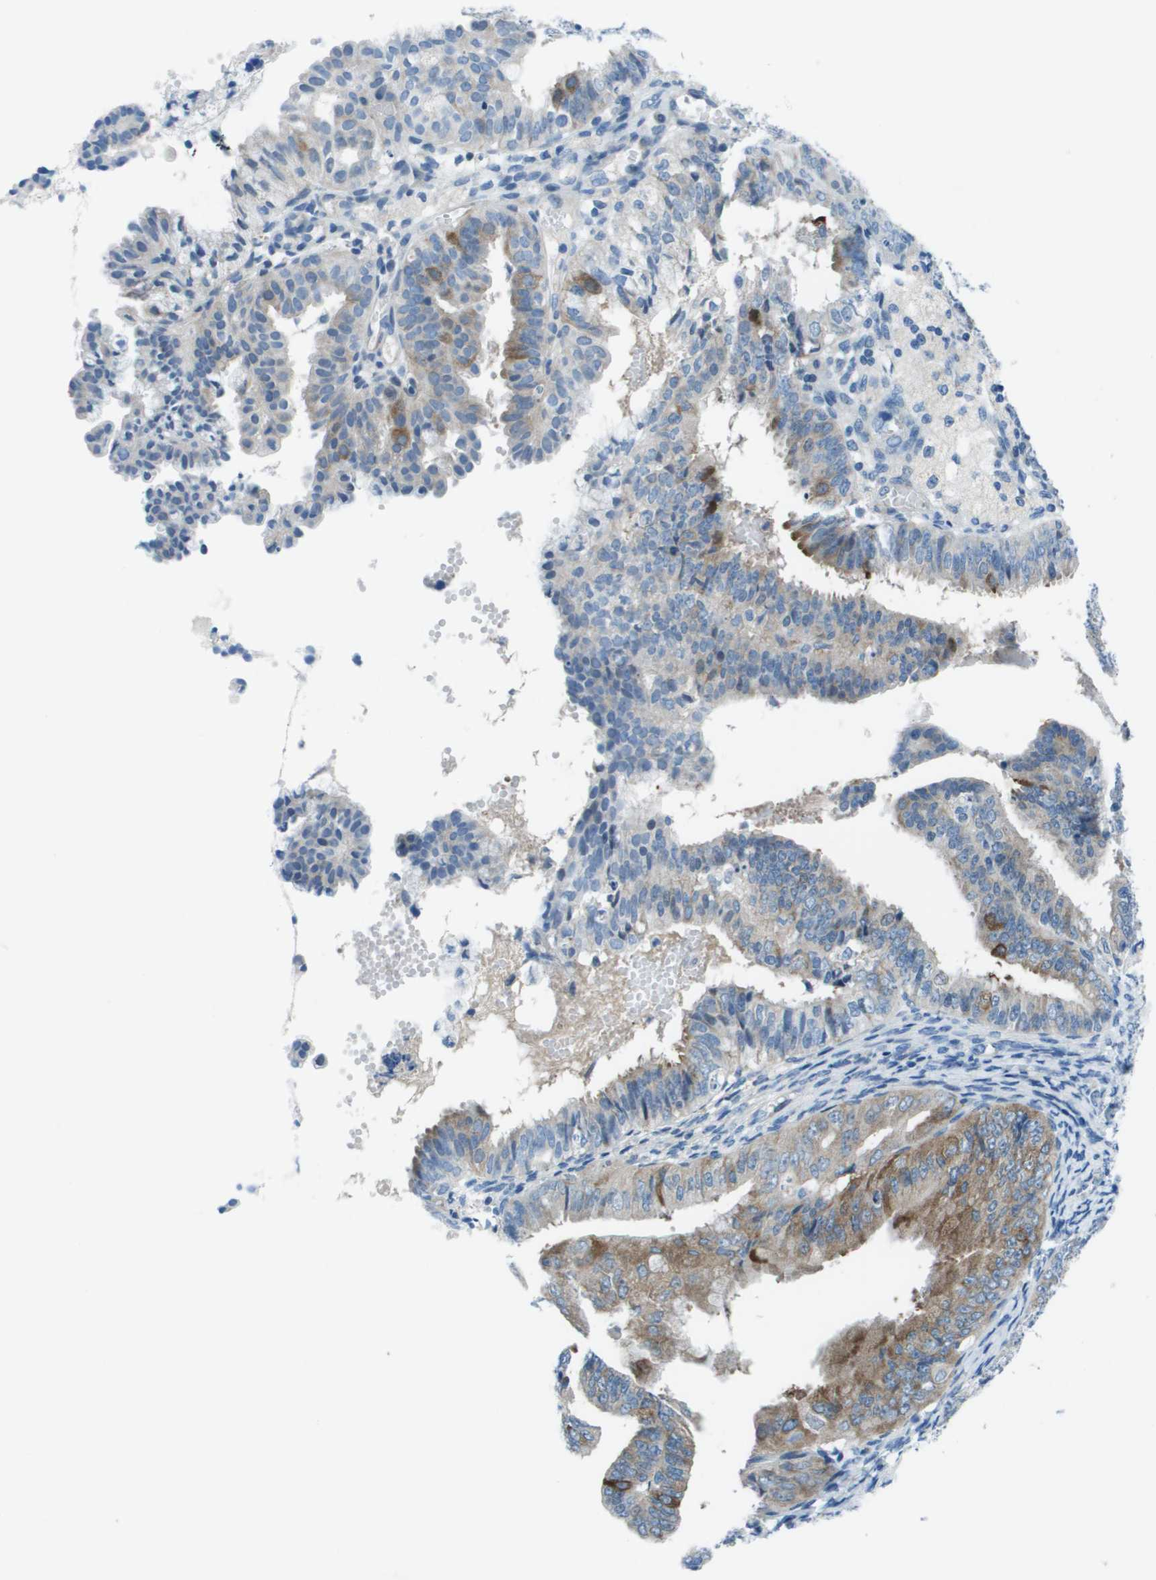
{"staining": {"intensity": "weak", "quantity": "25%-75%", "location": "cytoplasmic/membranous"}, "tissue": "endometrial cancer", "cell_type": "Tumor cells", "image_type": "cancer", "snomed": [{"axis": "morphology", "description": "Adenocarcinoma, NOS"}, {"axis": "topography", "description": "Endometrium"}], "caption": "A brown stain shows weak cytoplasmic/membranous positivity of a protein in human endometrial cancer tumor cells.", "gene": "STIP1", "patient": {"sex": "female", "age": 63}}